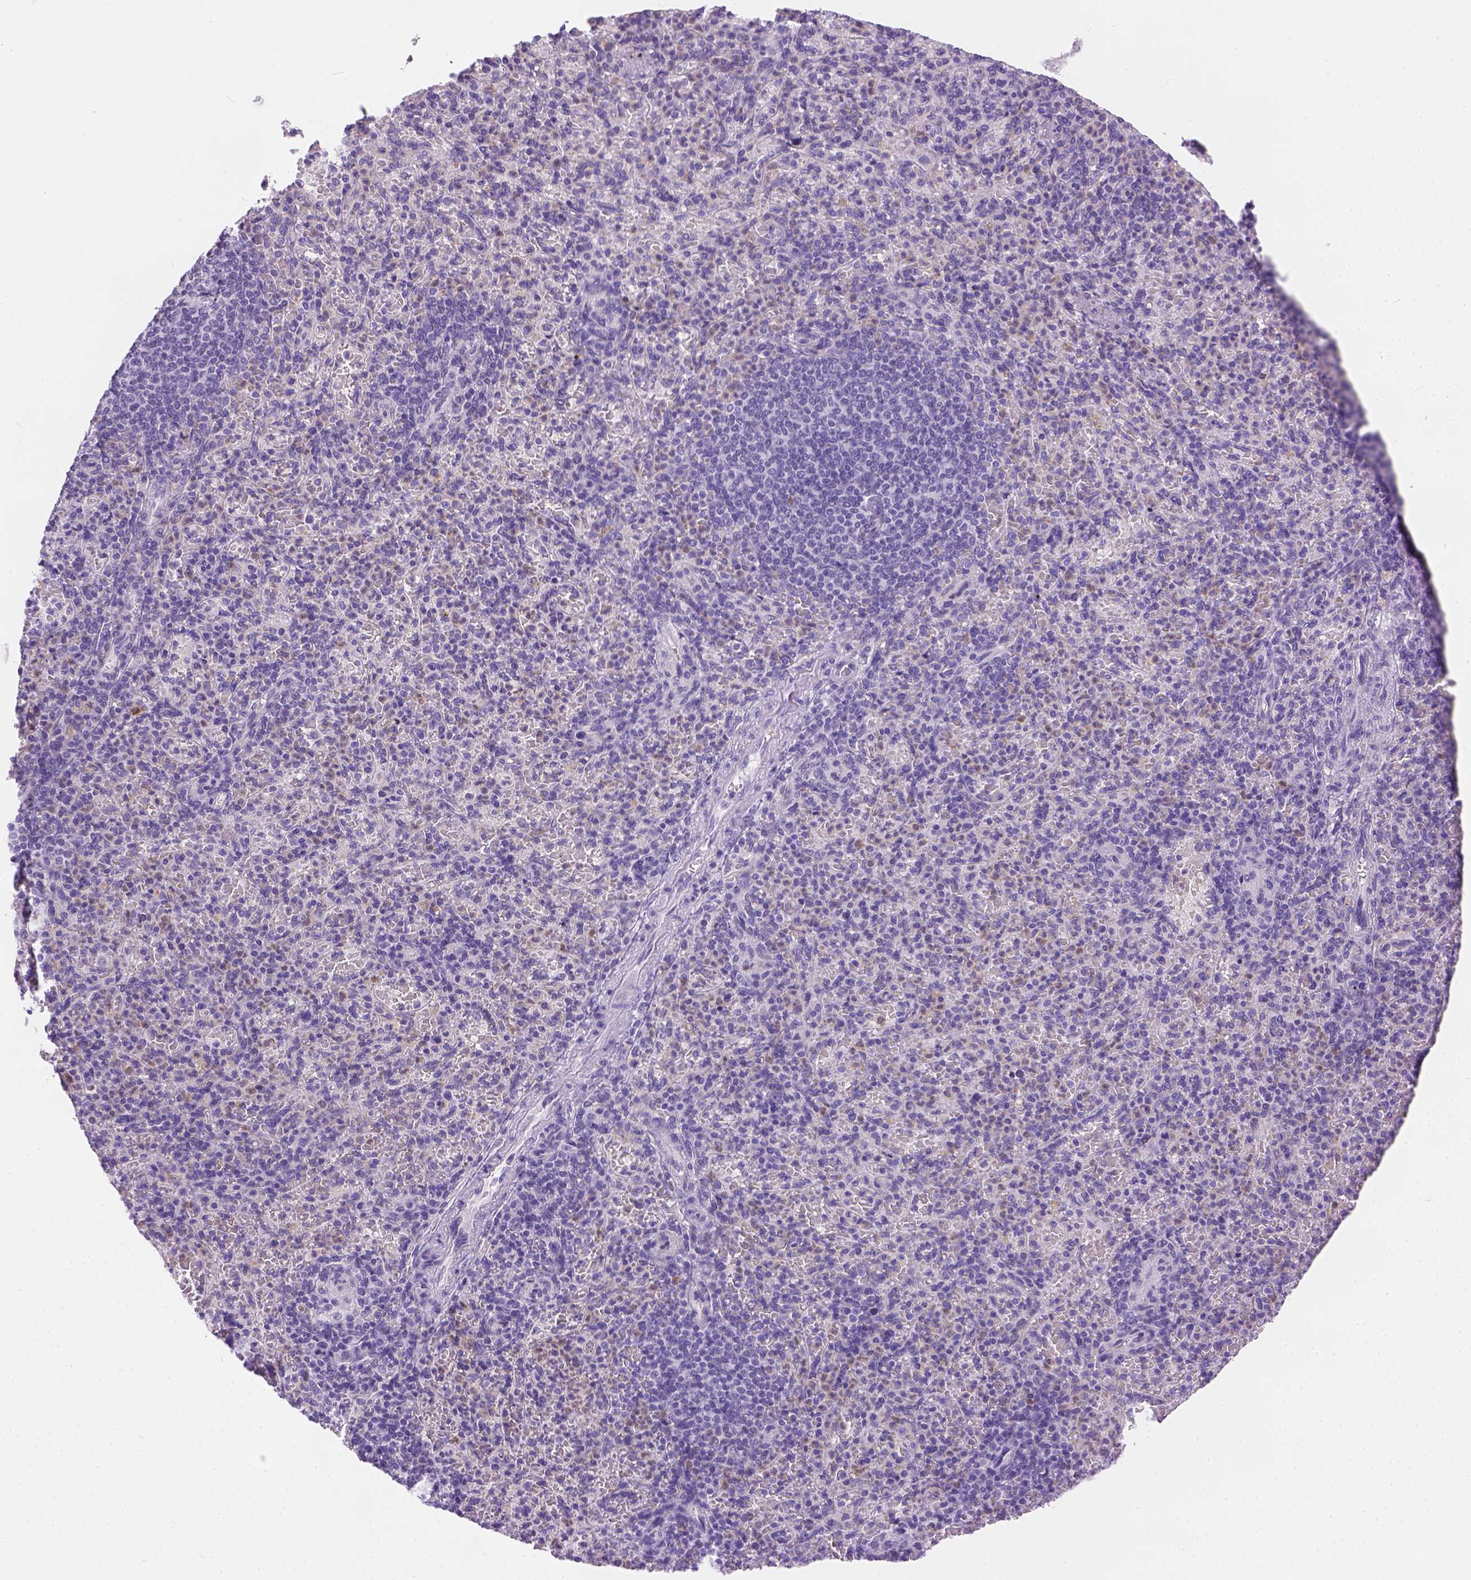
{"staining": {"intensity": "negative", "quantity": "none", "location": "none"}, "tissue": "spleen", "cell_type": "Cells in red pulp", "image_type": "normal", "snomed": [{"axis": "morphology", "description": "Normal tissue, NOS"}, {"axis": "topography", "description": "Spleen"}], "caption": "Human spleen stained for a protein using immunohistochemistry (IHC) reveals no expression in cells in red pulp.", "gene": "TMEM38A", "patient": {"sex": "female", "age": 74}}